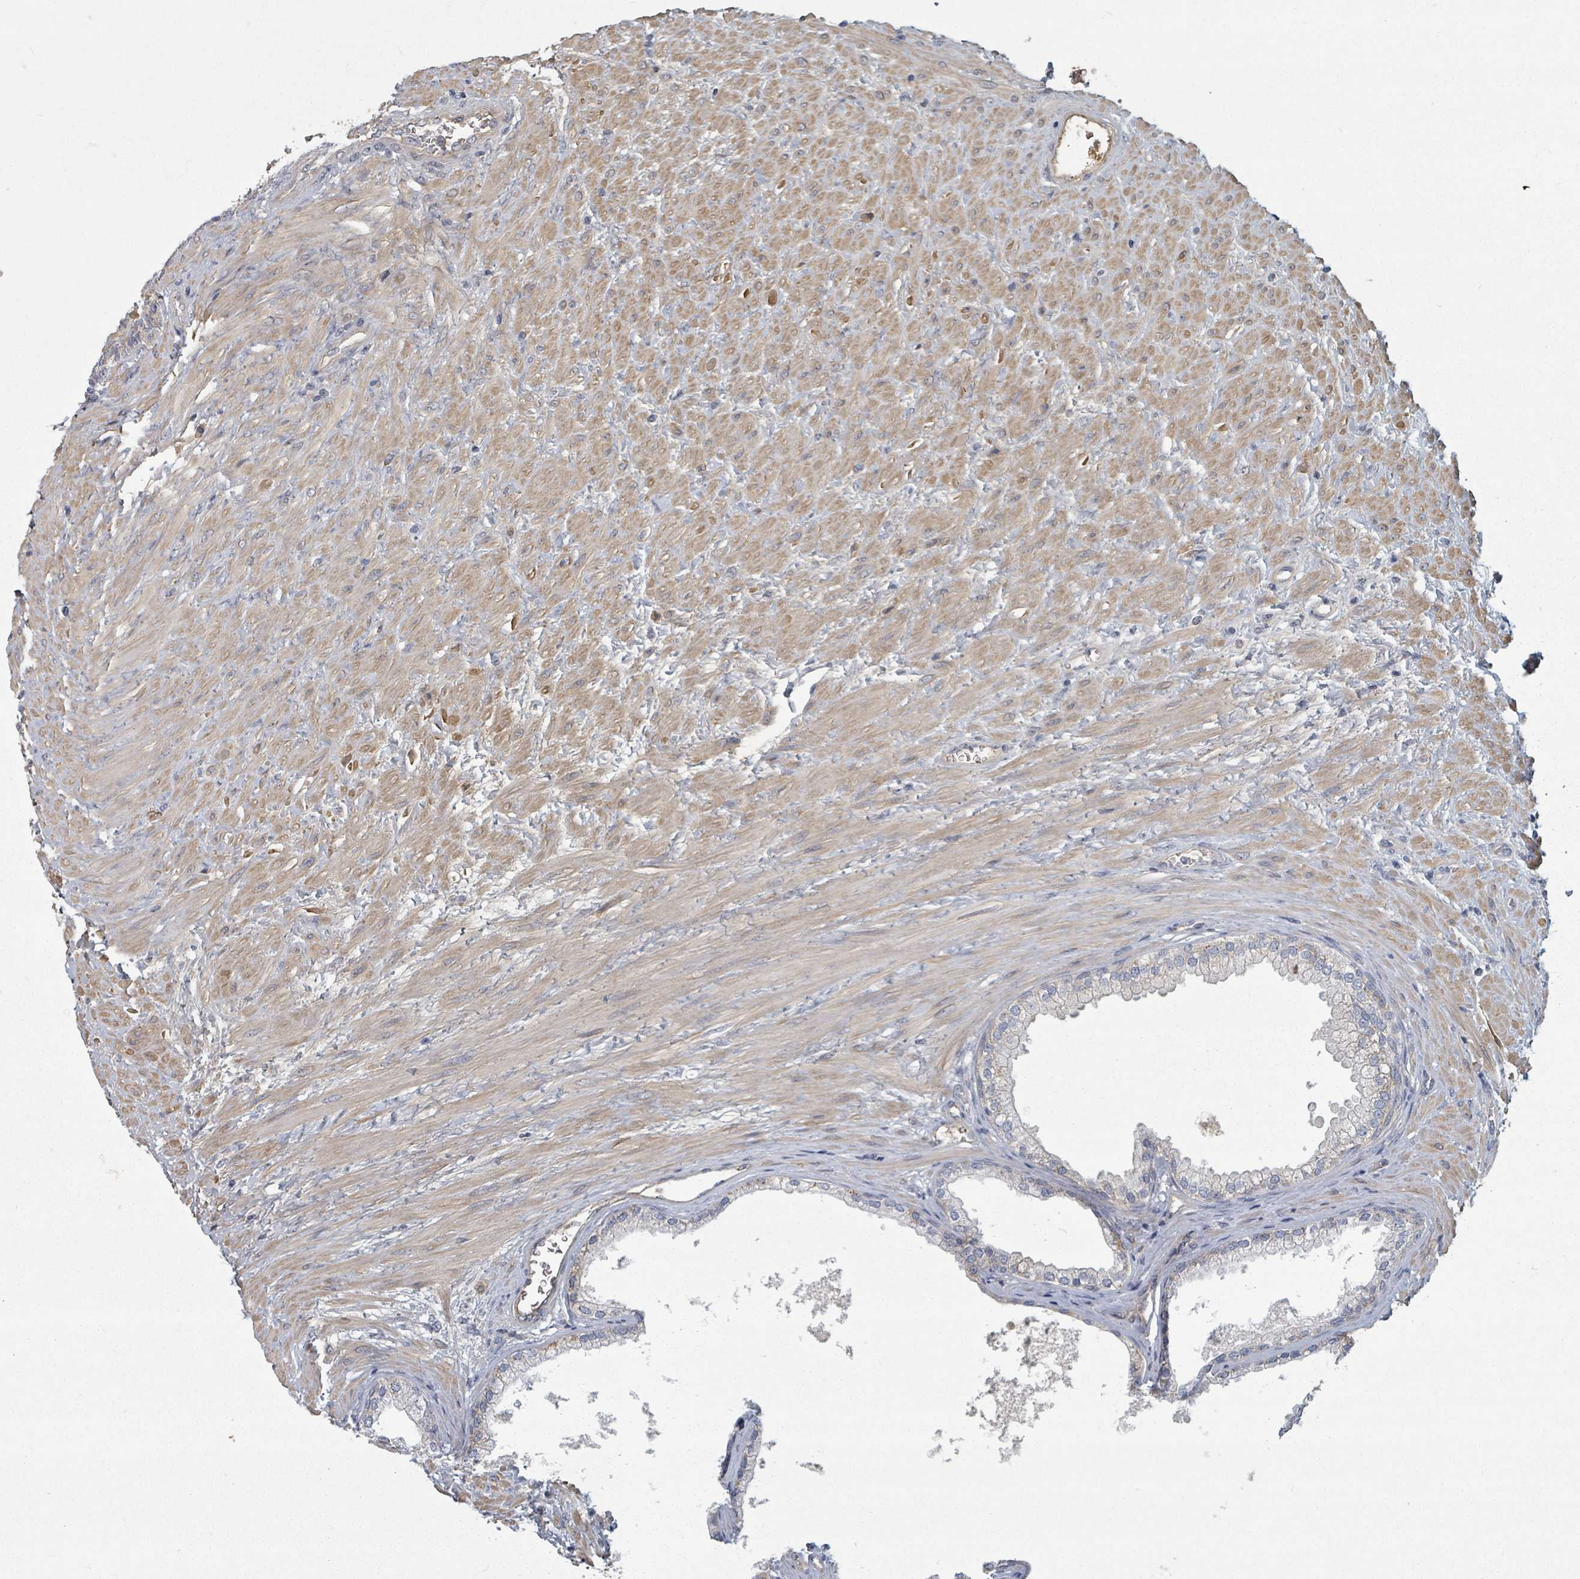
{"staining": {"intensity": "weak", "quantity": "<25%", "location": "cytoplasmic/membranous"}, "tissue": "prostate", "cell_type": "Glandular cells", "image_type": "normal", "snomed": [{"axis": "morphology", "description": "Normal tissue, NOS"}, {"axis": "topography", "description": "Prostate"}], "caption": "The micrograph exhibits no significant staining in glandular cells of prostate.", "gene": "GABBR1", "patient": {"sex": "male", "age": 76}}